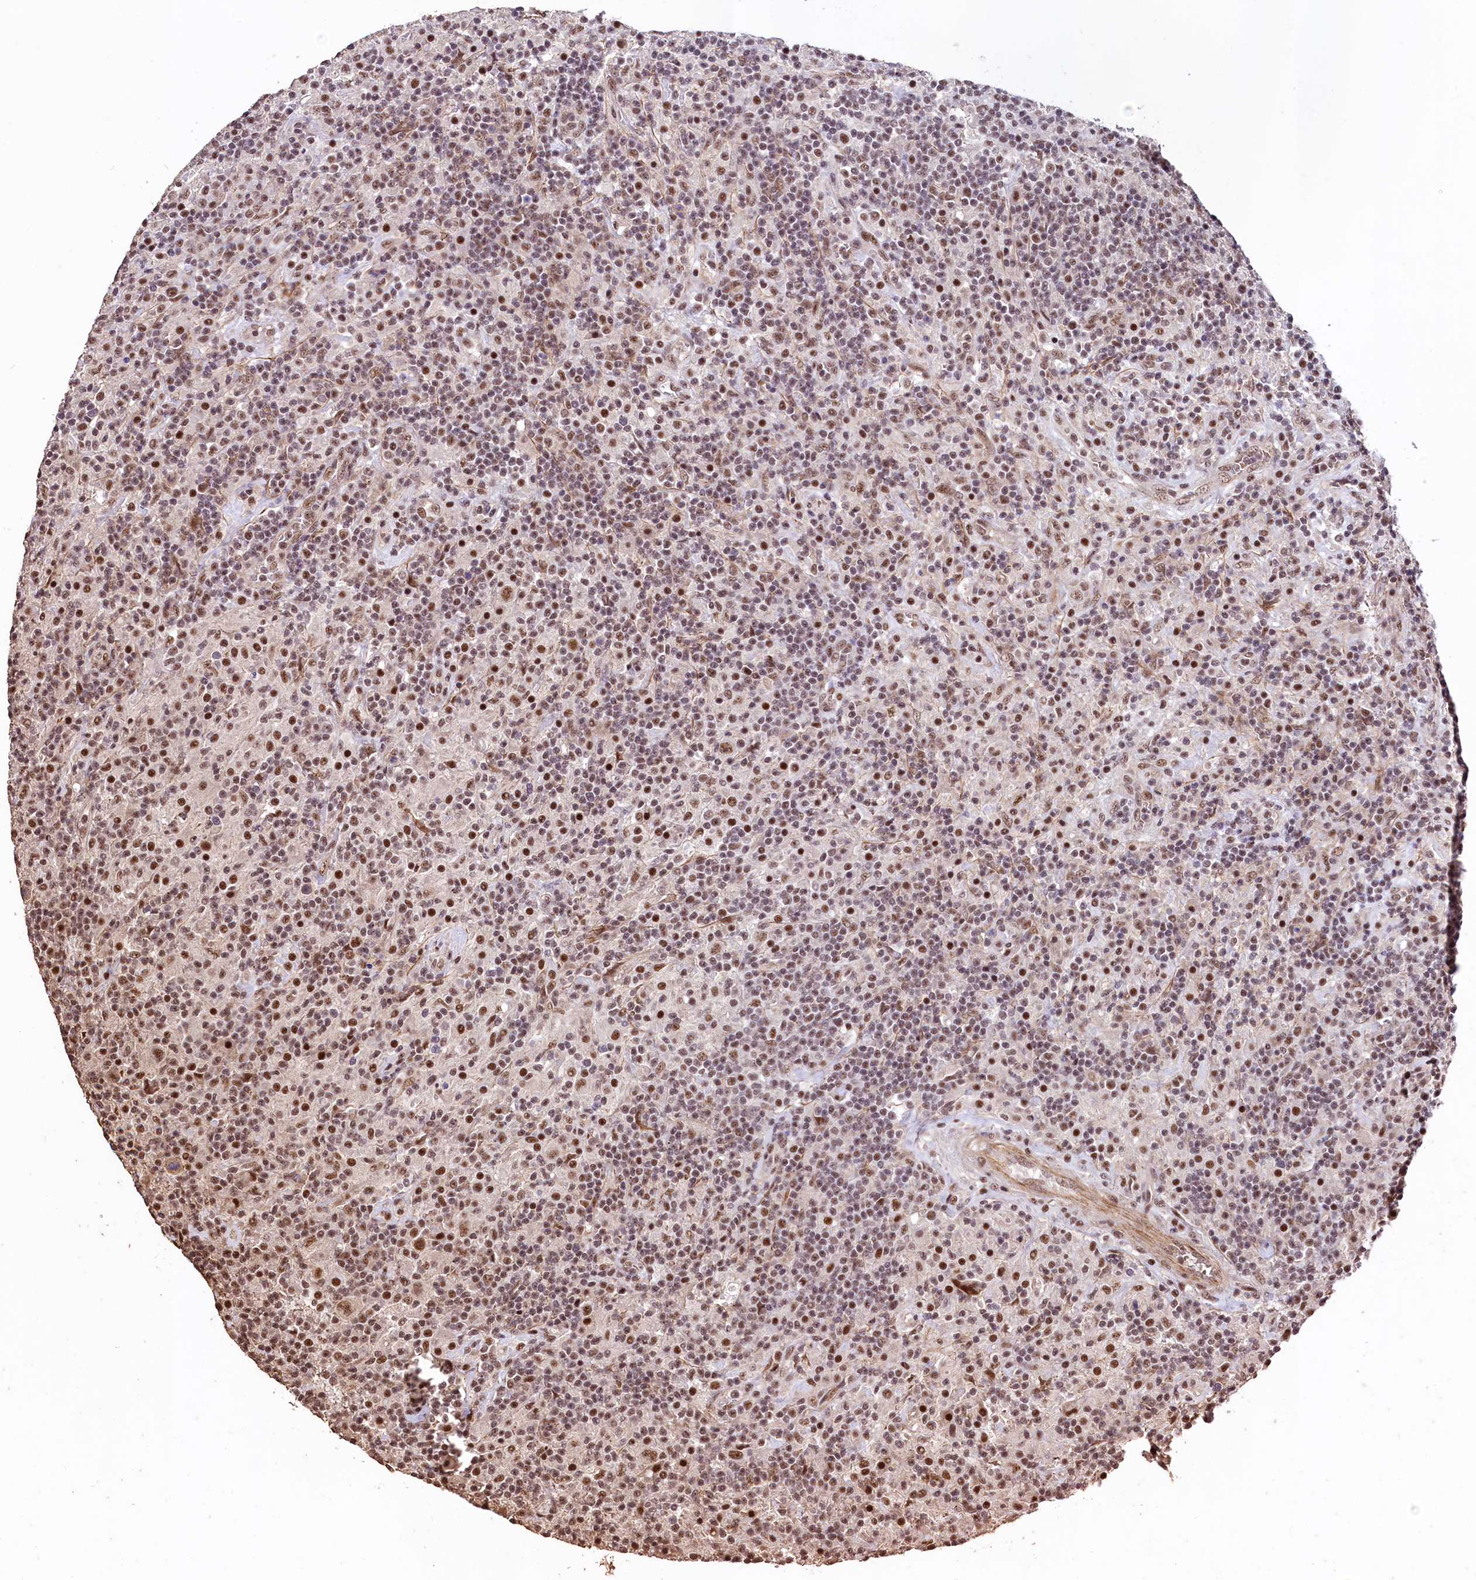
{"staining": {"intensity": "moderate", "quantity": ">75%", "location": "nuclear"}, "tissue": "lymphoma", "cell_type": "Tumor cells", "image_type": "cancer", "snomed": [{"axis": "morphology", "description": "Hodgkin's disease, NOS"}, {"axis": "topography", "description": "Lymph node"}], "caption": "Tumor cells exhibit moderate nuclear positivity in approximately >75% of cells in Hodgkin's disease.", "gene": "SFSWAP", "patient": {"sex": "male", "age": 70}}